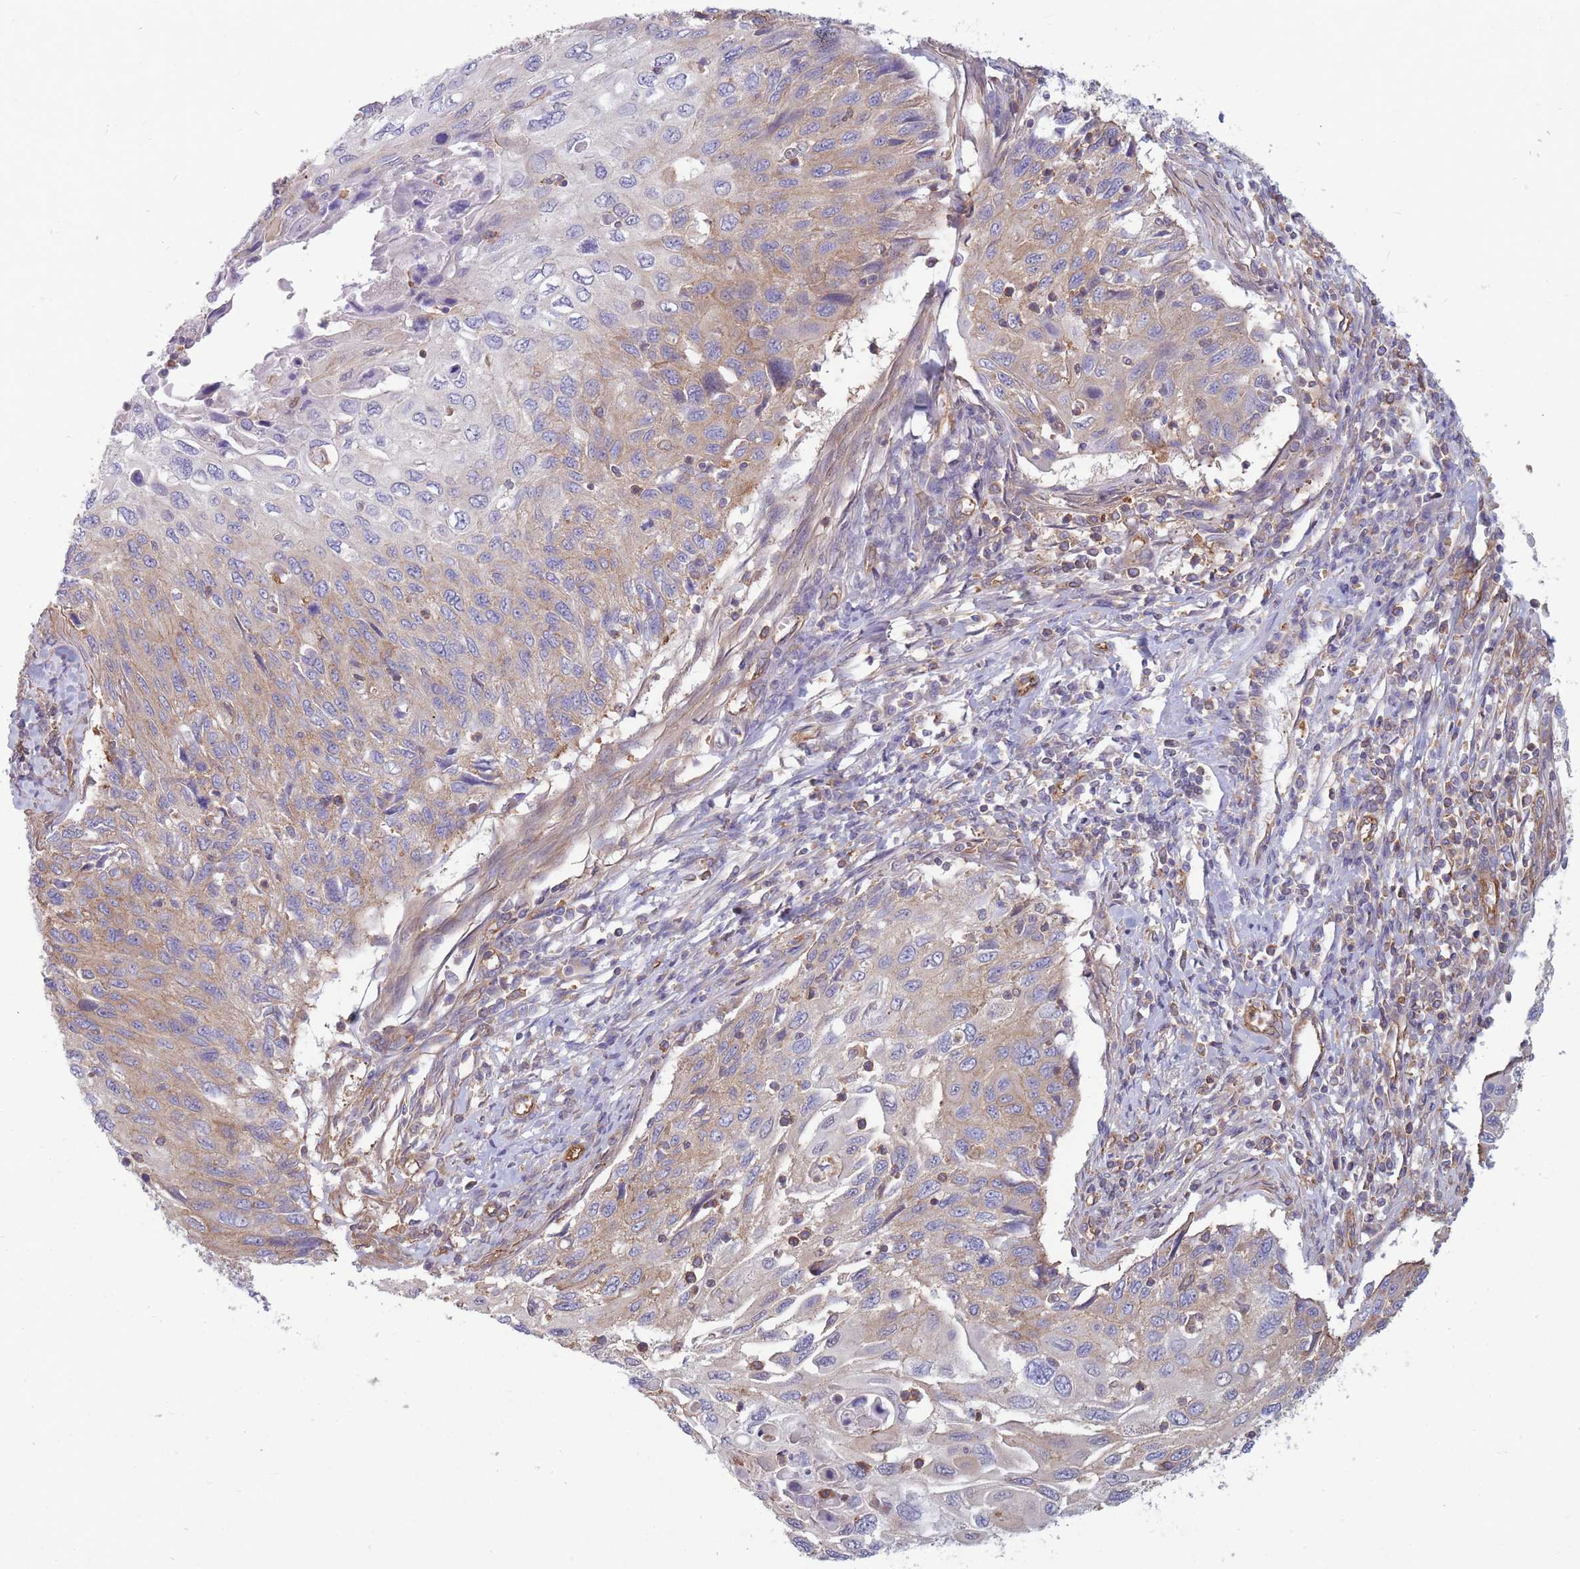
{"staining": {"intensity": "weak", "quantity": "<25%", "location": "cytoplasmic/membranous"}, "tissue": "cervical cancer", "cell_type": "Tumor cells", "image_type": "cancer", "snomed": [{"axis": "morphology", "description": "Squamous cell carcinoma, NOS"}, {"axis": "topography", "description": "Cervix"}], "caption": "This is an IHC micrograph of human squamous cell carcinoma (cervical). There is no expression in tumor cells.", "gene": "GGA1", "patient": {"sex": "female", "age": 70}}